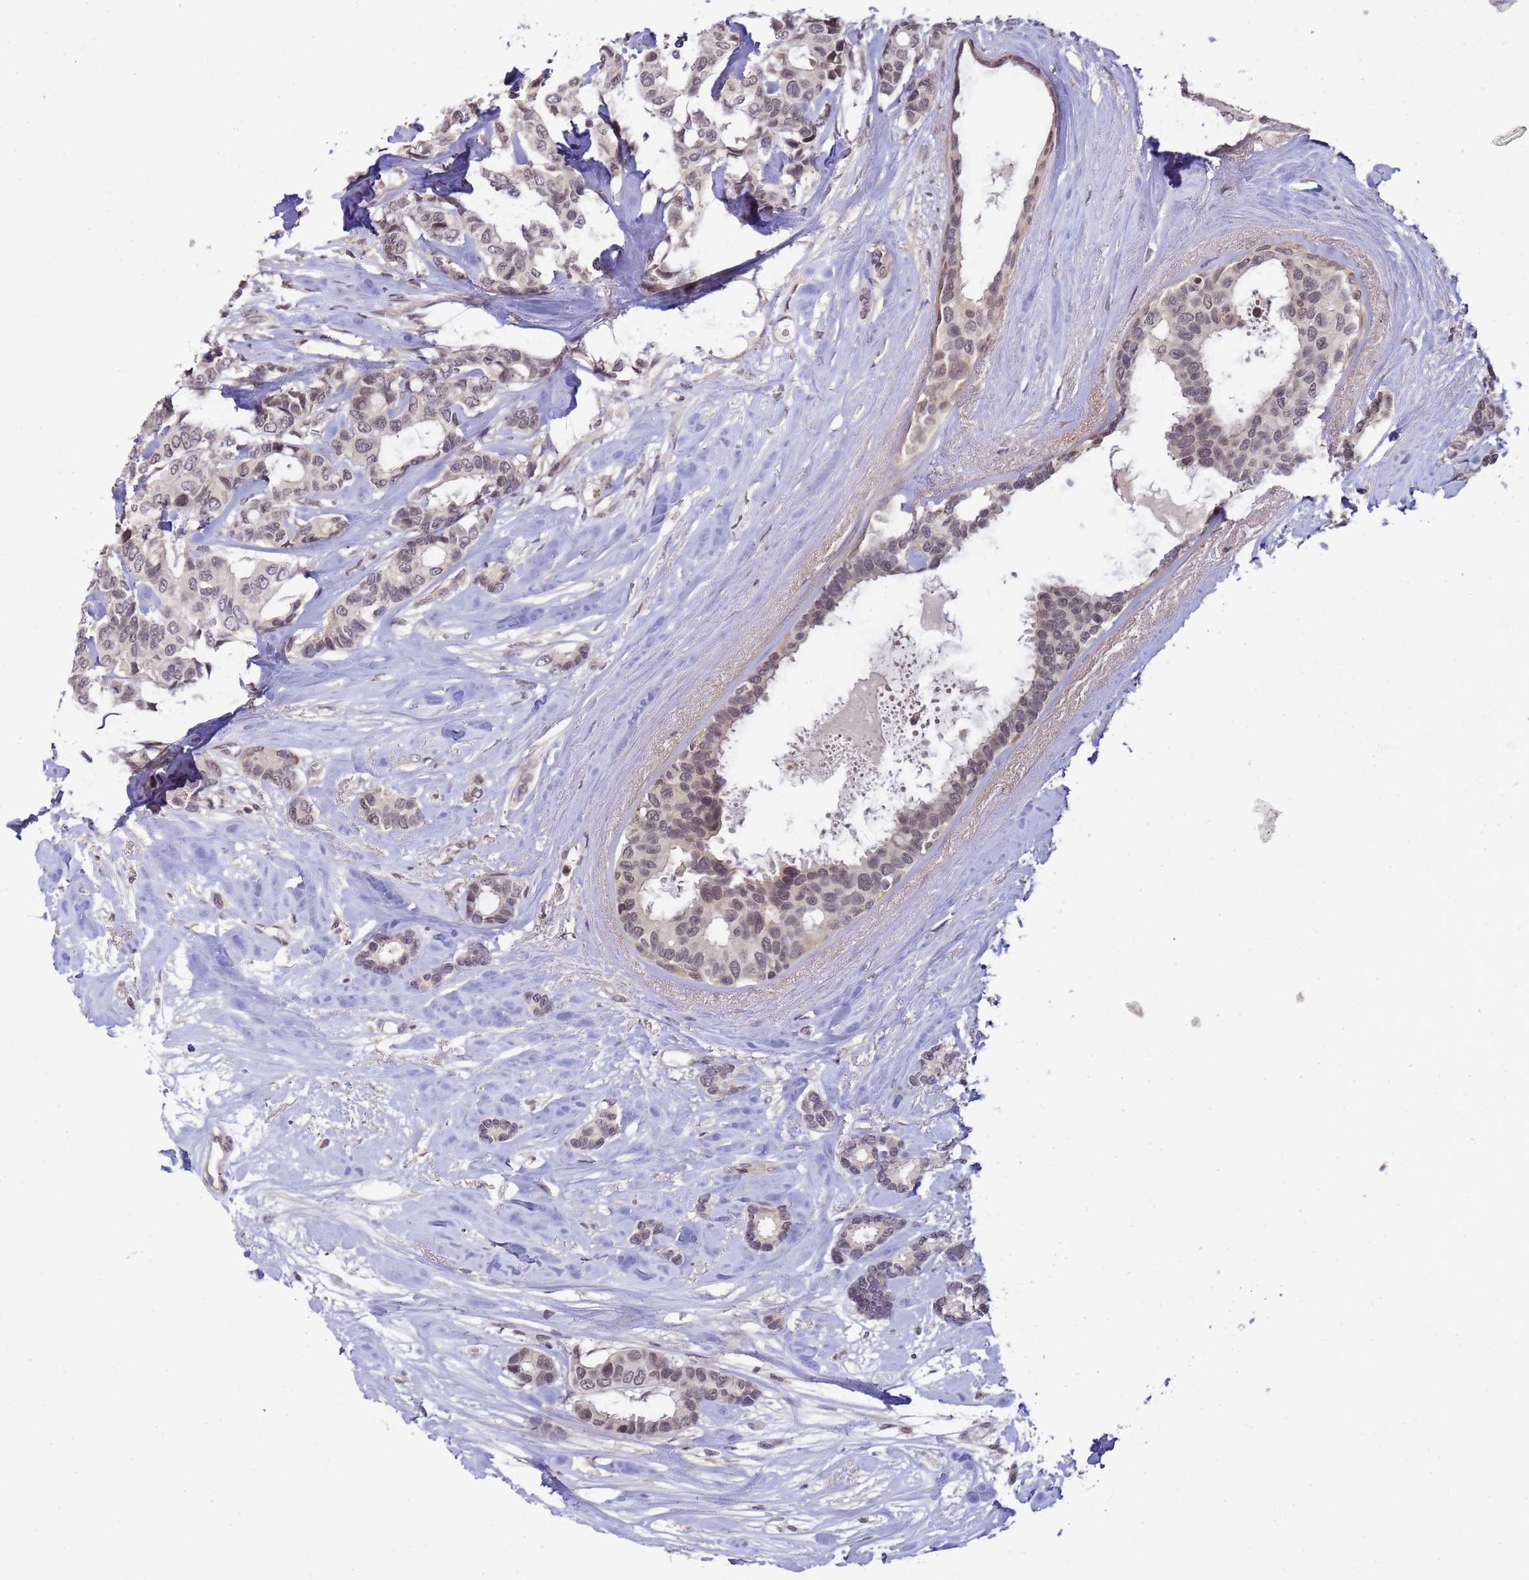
{"staining": {"intensity": "weak", "quantity": "<25%", "location": "nuclear"}, "tissue": "breast cancer", "cell_type": "Tumor cells", "image_type": "cancer", "snomed": [{"axis": "morphology", "description": "Duct carcinoma"}, {"axis": "topography", "description": "Breast"}], "caption": "Tumor cells are negative for brown protein staining in breast cancer (infiltrating ductal carcinoma).", "gene": "MYL7", "patient": {"sex": "female", "age": 87}}